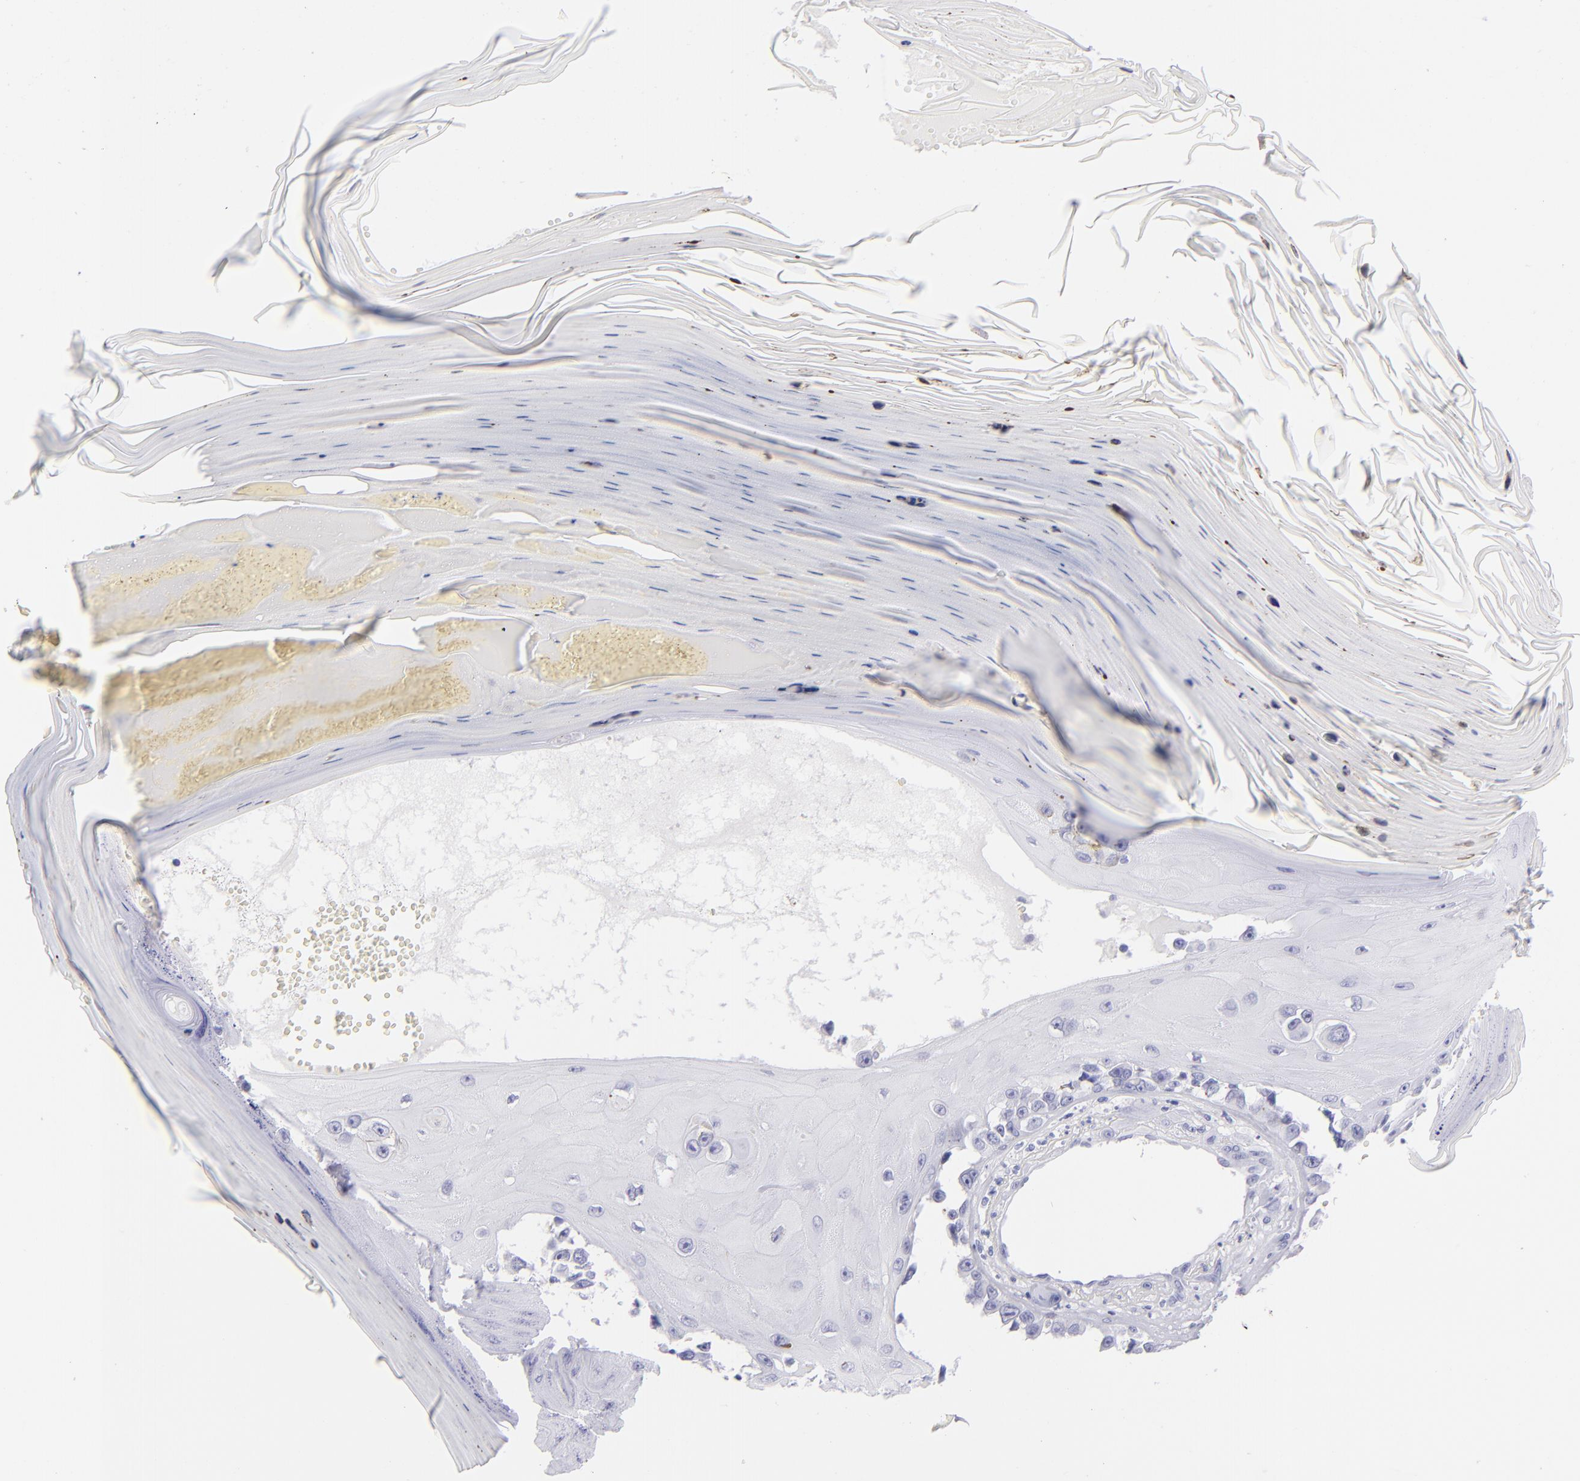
{"staining": {"intensity": "negative", "quantity": "none", "location": "none"}, "tissue": "melanoma", "cell_type": "Tumor cells", "image_type": "cancer", "snomed": [{"axis": "morphology", "description": "Malignant melanoma, NOS"}, {"axis": "topography", "description": "Skin"}], "caption": "Immunohistochemical staining of human malignant melanoma shows no significant positivity in tumor cells.", "gene": "PRPH", "patient": {"sex": "female", "age": 82}}